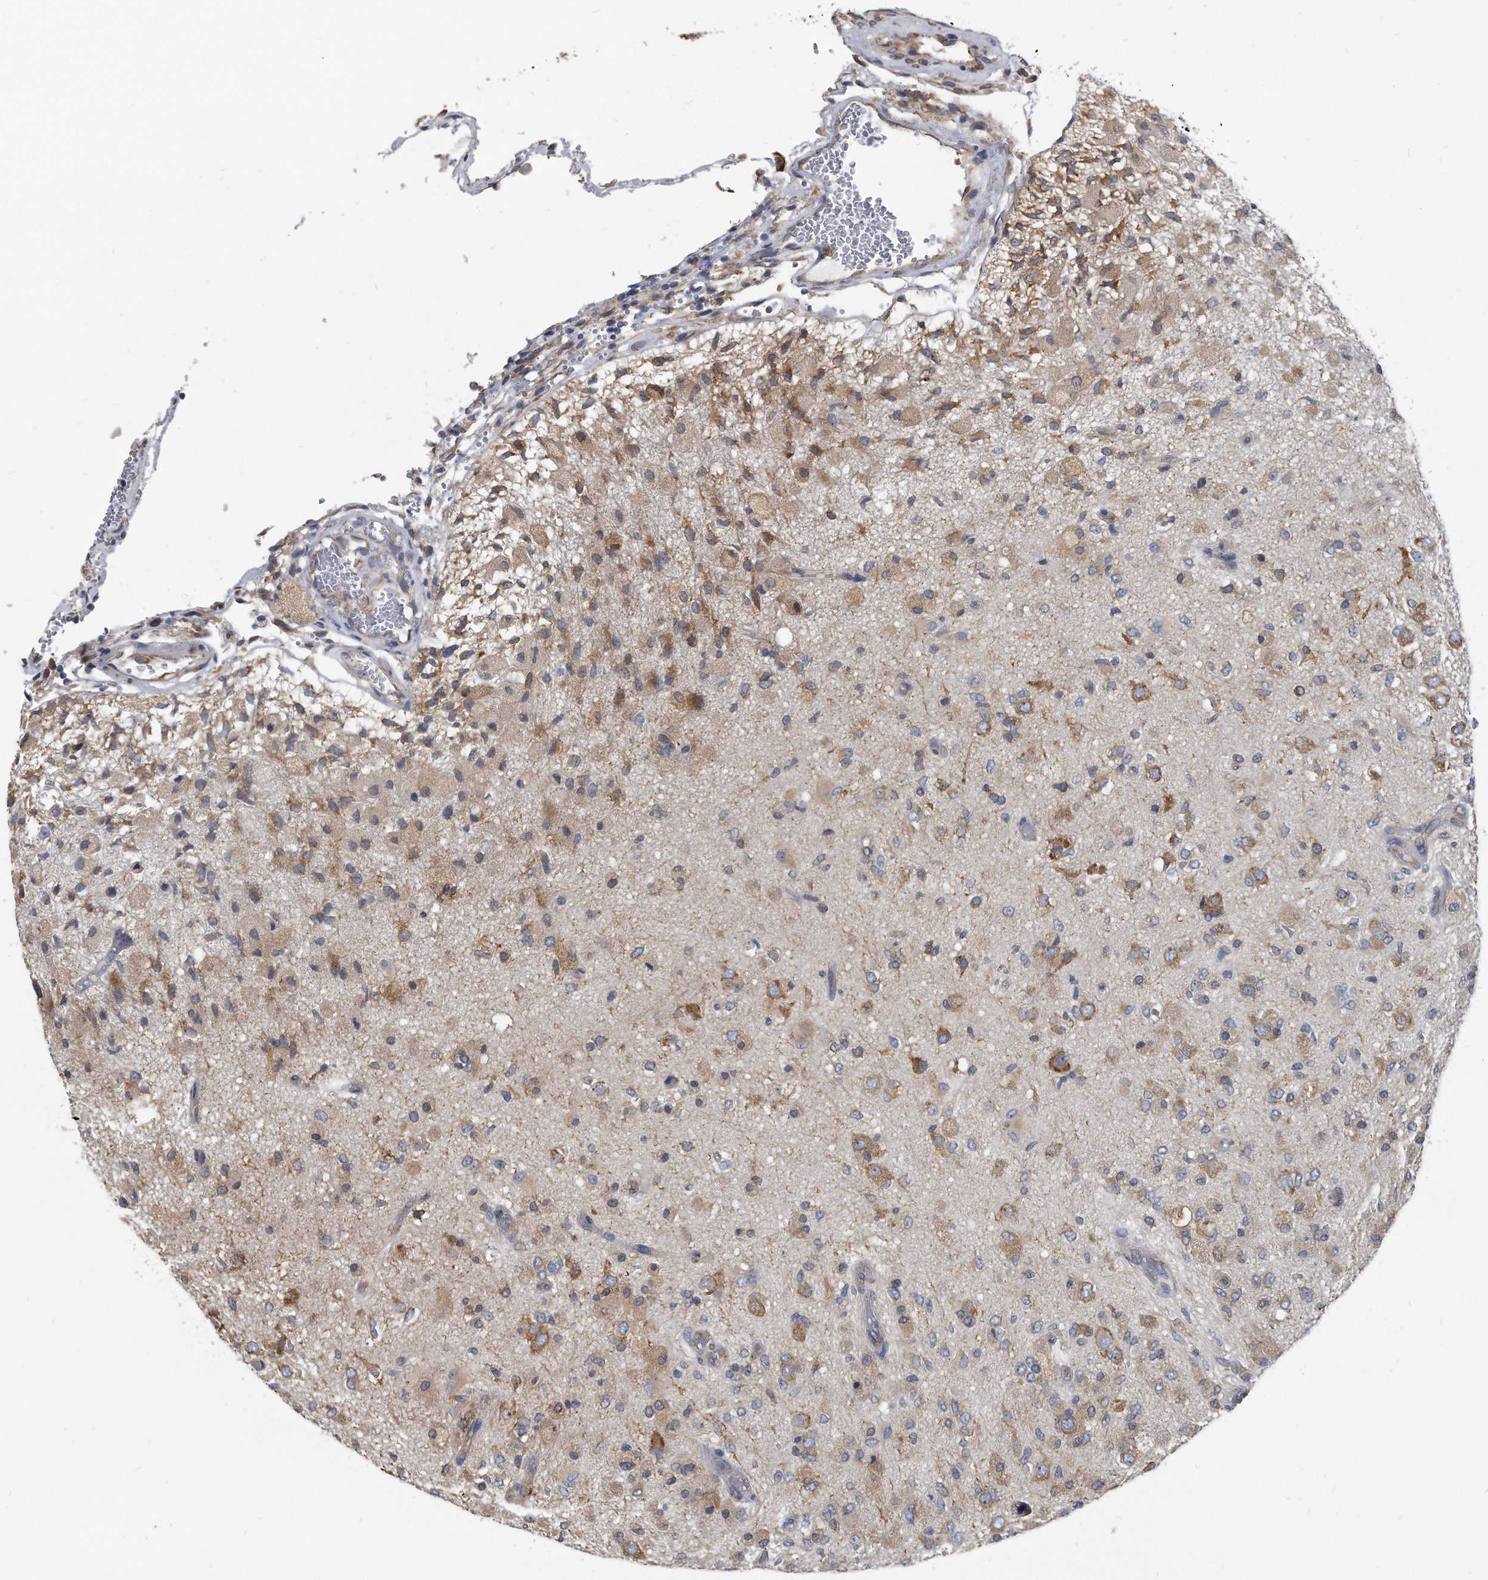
{"staining": {"intensity": "moderate", "quantity": "25%-75%", "location": "cytoplasmic/membranous"}, "tissue": "glioma", "cell_type": "Tumor cells", "image_type": "cancer", "snomed": [{"axis": "morphology", "description": "Normal tissue, NOS"}, {"axis": "morphology", "description": "Glioma, malignant, High grade"}, {"axis": "topography", "description": "Cerebral cortex"}], "caption": "IHC photomicrograph of neoplastic tissue: human malignant glioma (high-grade) stained using immunohistochemistry exhibits medium levels of moderate protein expression localized specifically in the cytoplasmic/membranous of tumor cells, appearing as a cytoplasmic/membranous brown color.", "gene": "CCDC47", "patient": {"sex": "male", "age": 77}}